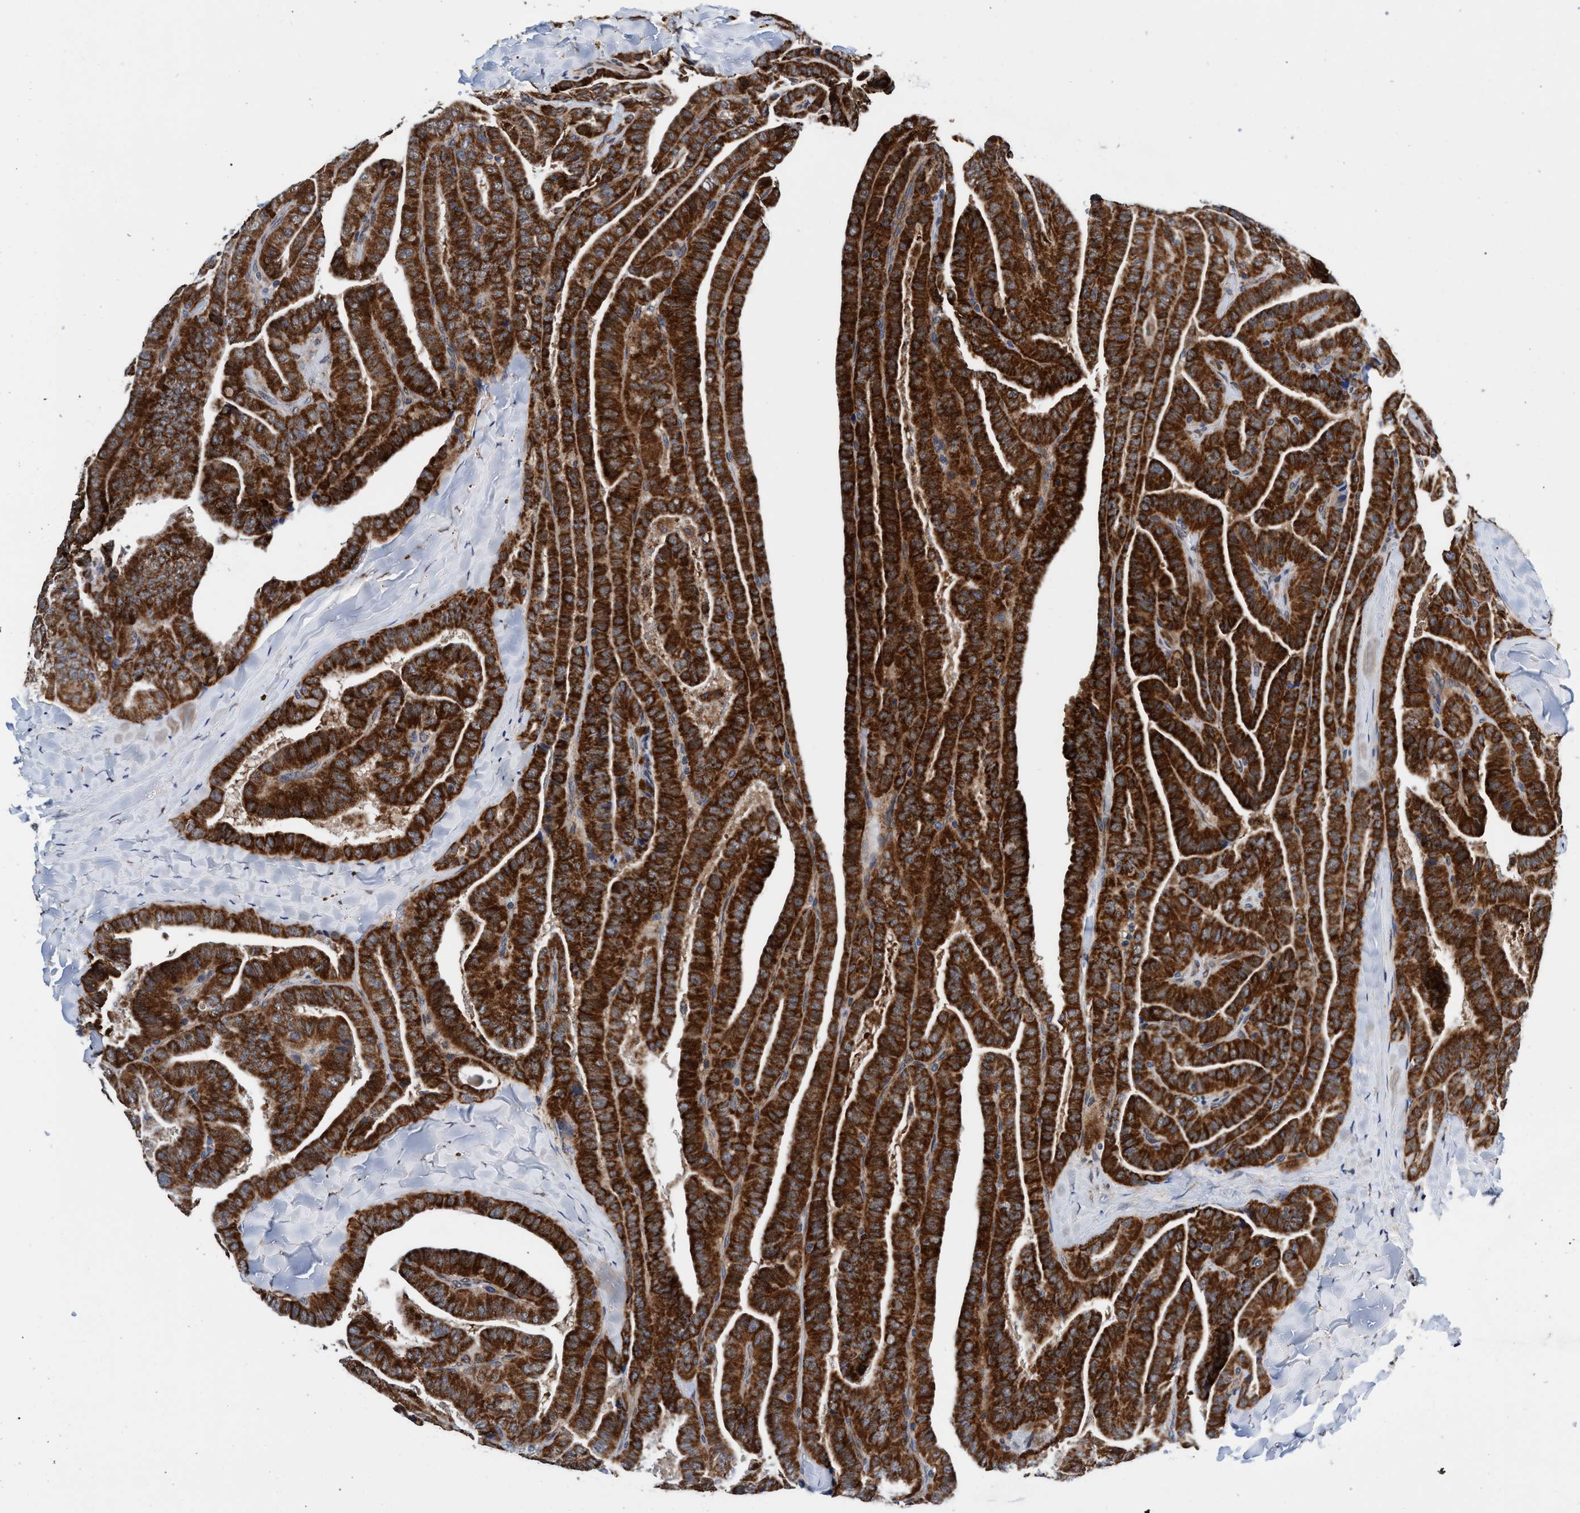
{"staining": {"intensity": "strong", "quantity": ">75%", "location": "cytoplasmic/membranous"}, "tissue": "thyroid cancer", "cell_type": "Tumor cells", "image_type": "cancer", "snomed": [{"axis": "morphology", "description": "Papillary adenocarcinoma, NOS"}, {"axis": "topography", "description": "Thyroid gland"}], "caption": "Immunohistochemistry (IHC) staining of papillary adenocarcinoma (thyroid), which shows high levels of strong cytoplasmic/membranous staining in about >75% of tumor cells indicating strong cytoplasmic/membranous protein staining. The staining was performed using DAB (3,3'-diaminobenzidine) (brown) for protein detection and nuclei were counterstained in hematoxylin (blue).", "gene": "AGAP2", "patient": {"sex": "male", "age": 77}}